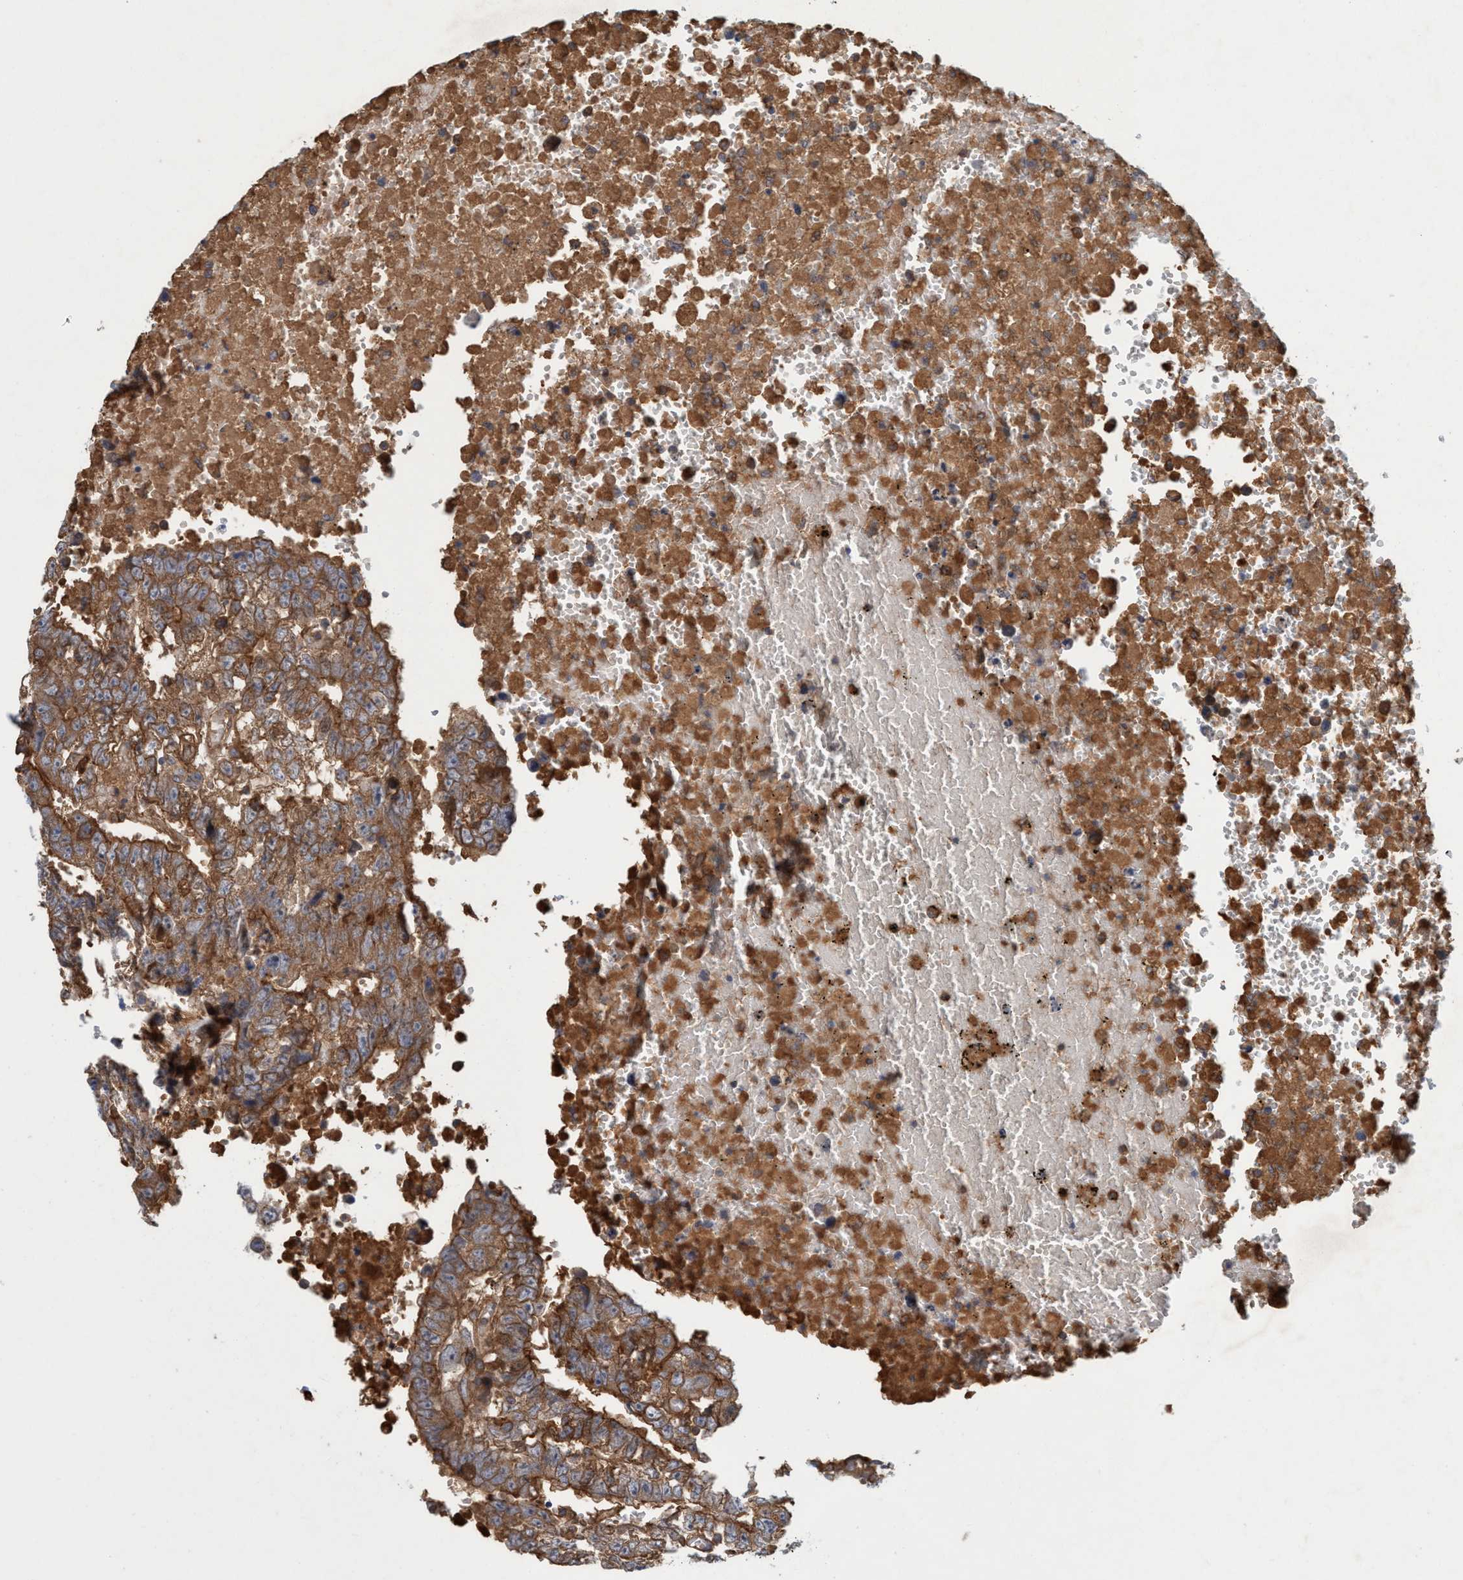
{"staining": {"intensity": "moderate", "quantity": ">75%", "location": "cytoplasmic/membranous"}, "tissue": "testis cancer", "cell_type": "Tumor cells", "image_type": "cancer", "snomed": [{"axis": "morphology", "description": "Carcinoma, Embryonal, NOS"}, {"axis": "topography", "description": "Testis"}], "caption": "Immunohistochemistry photomicrograph of human embryonal carcinoma (testis) stained for a protein (brown), which reveals medium levels of moderate cytoplasmic/membranous staining in about >75% of tumor cells.", "gene": "SPECC1", "patient": {"sex": "male", "age": 25}}